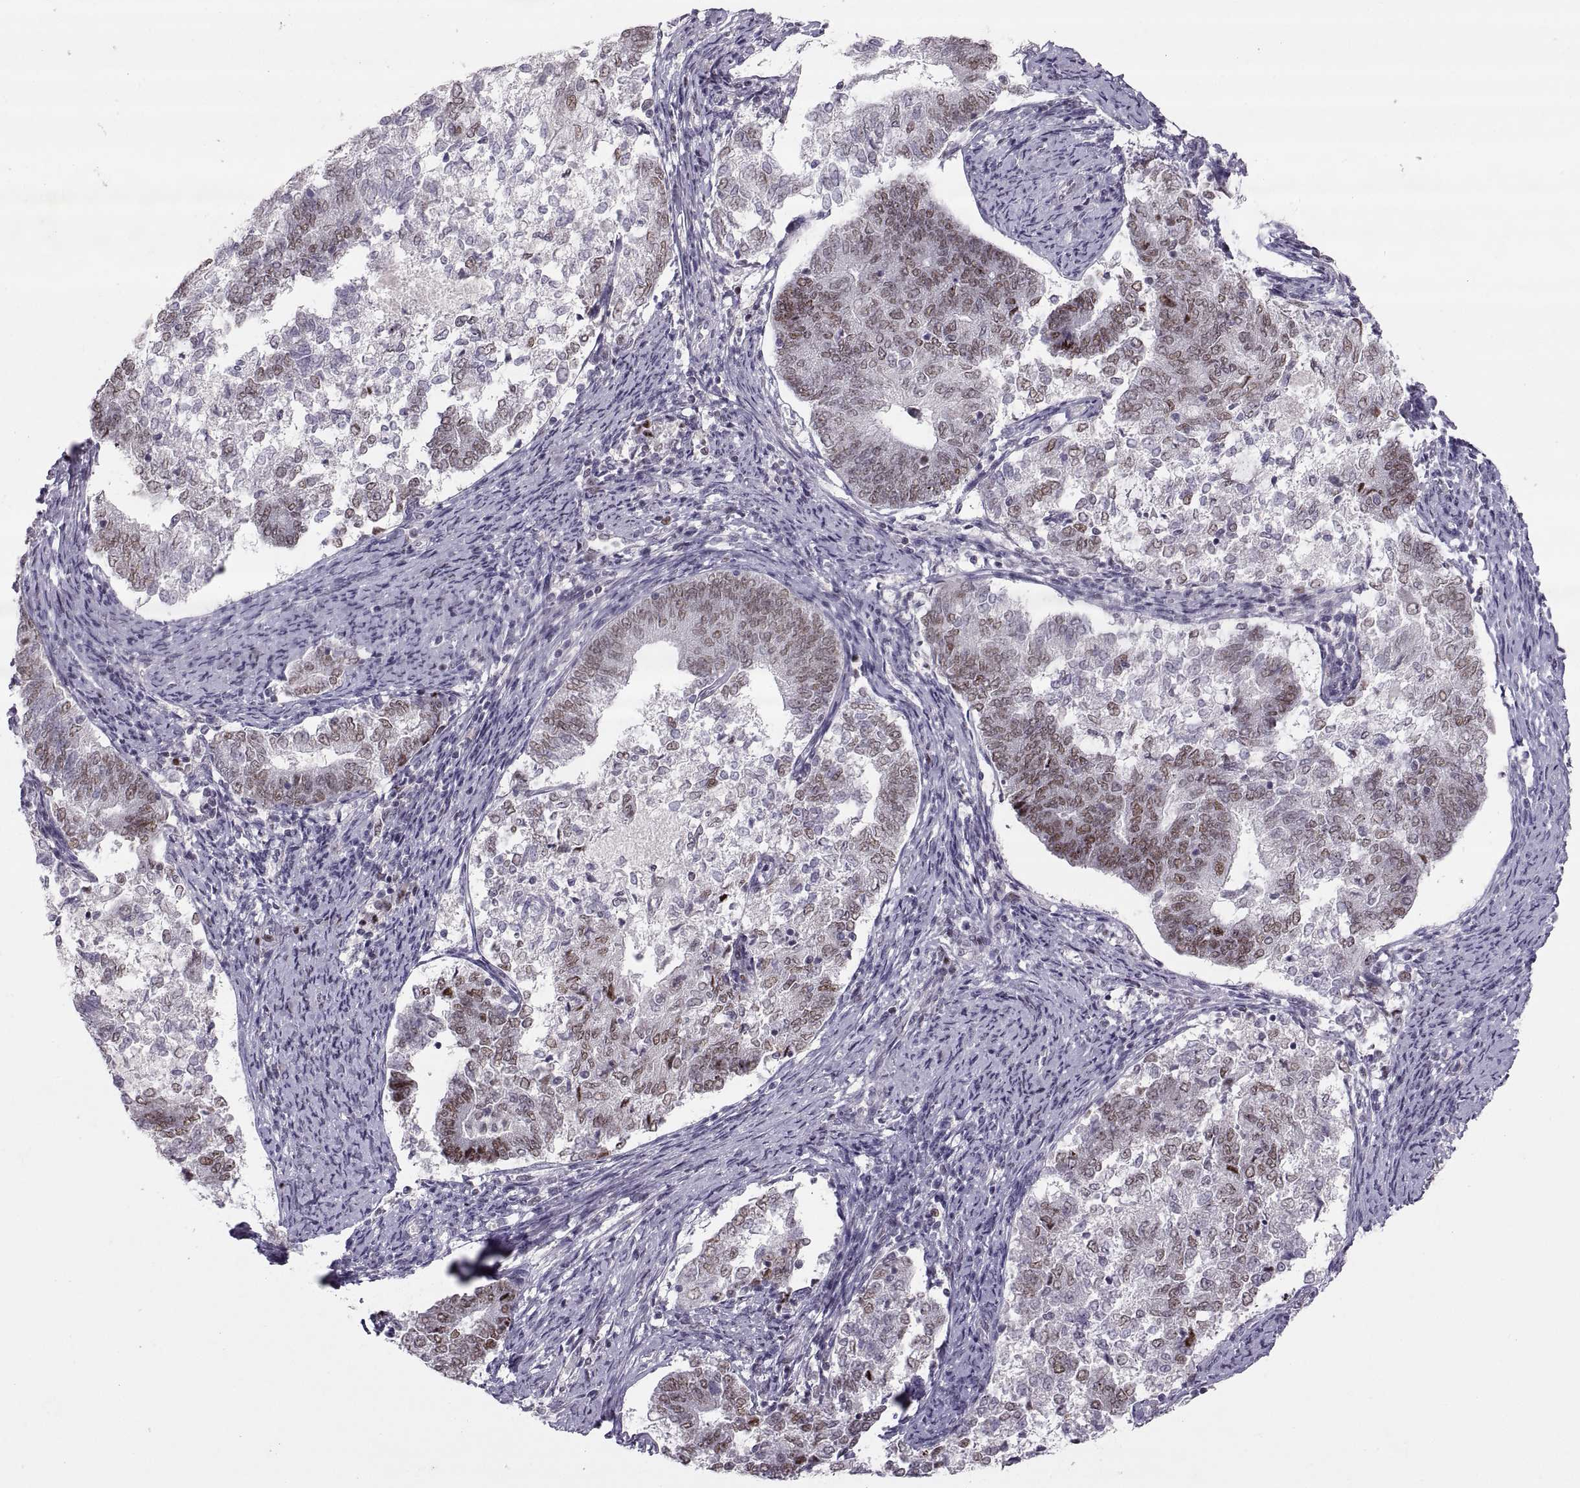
{"staining": {"intensity": "moderate", "quantity": "25%-75%", "location": "nuclear"}, "tissue": "endometrial cancer", "cell_type": "Tumor cells", "image_type": "cancer", "snomed": [{"axis": "morphology", "description": "Adenocarcinoma, NOS"}, {"axis": "topography", "description": "Endometrium"}], "caption": "Moderate nuclear staining is seen in approximately 25%-75% of tumor cells in endometrial cancer (adenocarcinoma).", "gene": "SNAI1", "patient": {"sex": "female", "age": 65}}